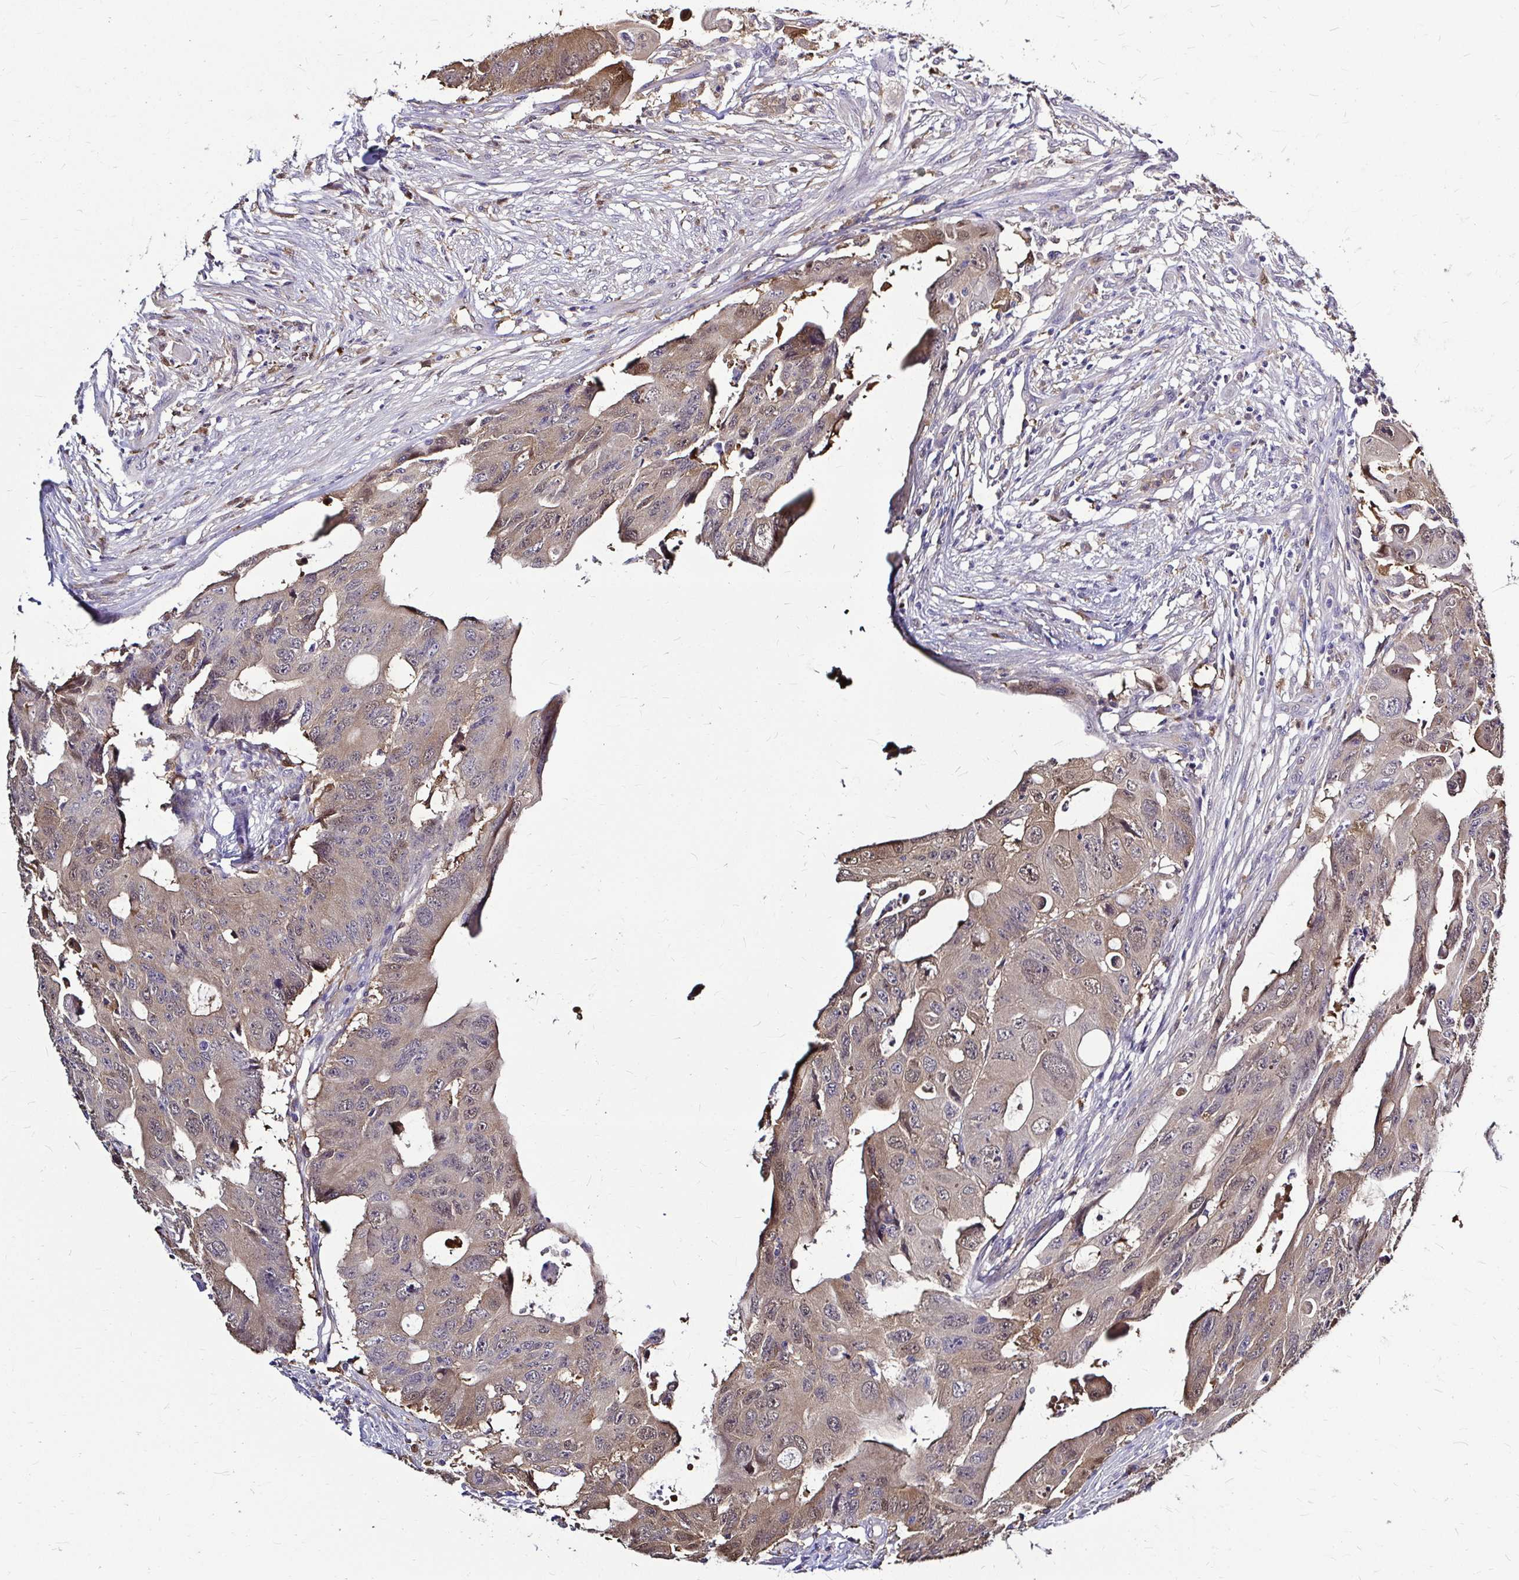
{"staining": {"intensity": "weak", "quantity": "25%-75%", "location": "cytoplasmic/membranous,nuclear"}, "tissue": "colorectal cancer", "cell_type": "Tumor cells", "image_type": "cancer", "snomed": [{"axis": "morphology", "description": "Adenocarcinoma, NOS"}, {"axis": "topography", "description": "Colon"}], "caption": "Immunohistochemical staining of human colorectal adenocarcinoma demonstrates low levels of weak cytoplasmic/membranous and nuclear protein staining in about 25%-75% of tumor cells.", "gene": "IDH1", "patient": {"sex": "male", "age": 71}}